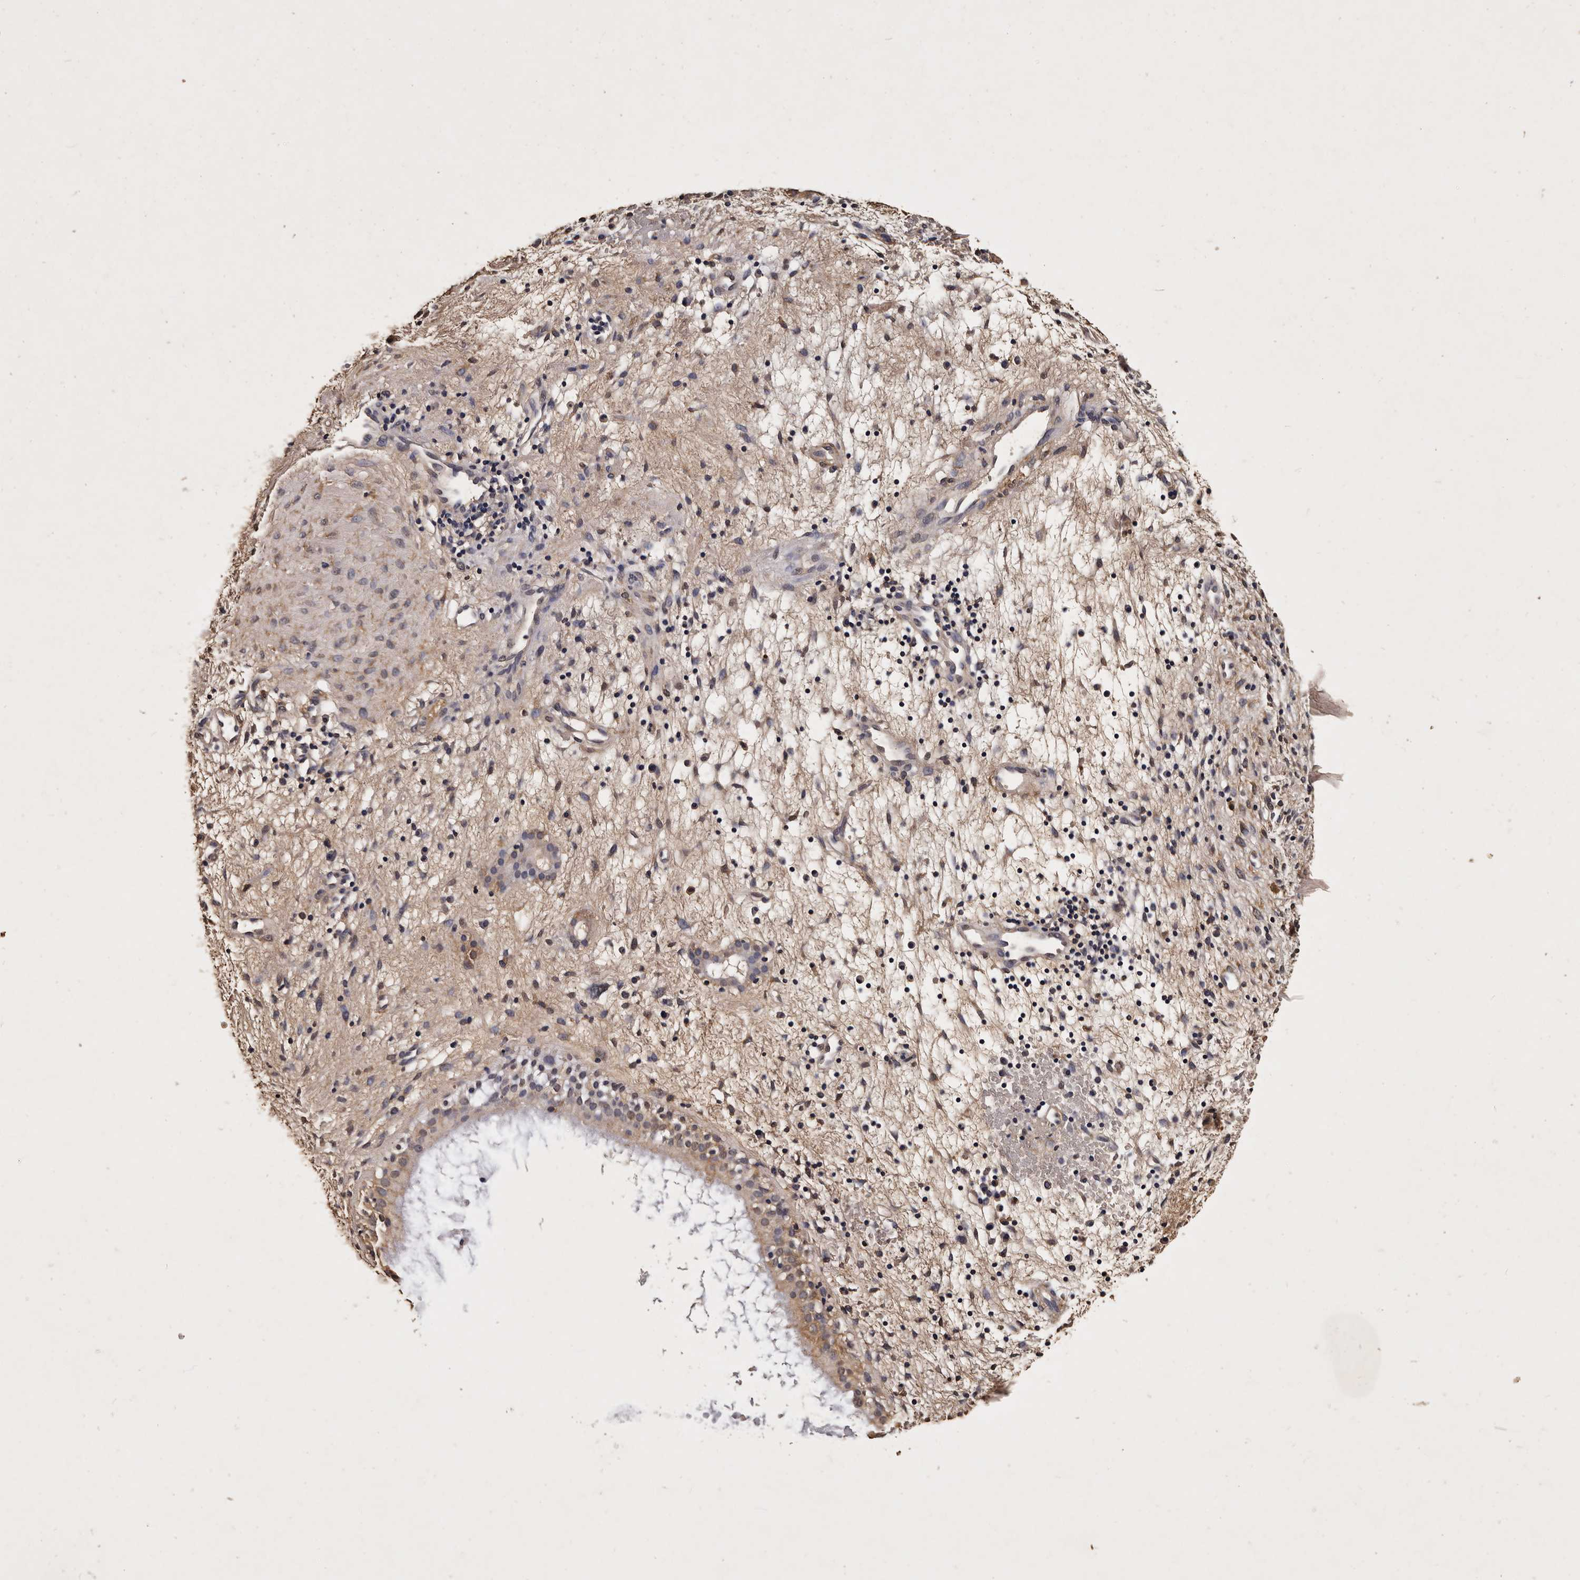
{"staining": {"intensity": "weak", "quantity": "<25%", "location": "cytoplasmic/membranous"}, "tissue": "nasopharynx", "cell_type": "Respiratory epithelial cells", "image_type": "normal", "snomed": [{"axis": "morphology", "description": "Normal tissue, NOS"}, {"axis": "topography", "description": "Nasopharynx"}], "caption": "There is no significant expression in respiratory epithelial cells of nasopharynx. Brightfield microscopy of immunohistochemistry stained with DAB (brown) and hematoxylin (blue), captured at high magnification.", "gene": "PARS2", "patient": {"sex": "male", "age": 22}}